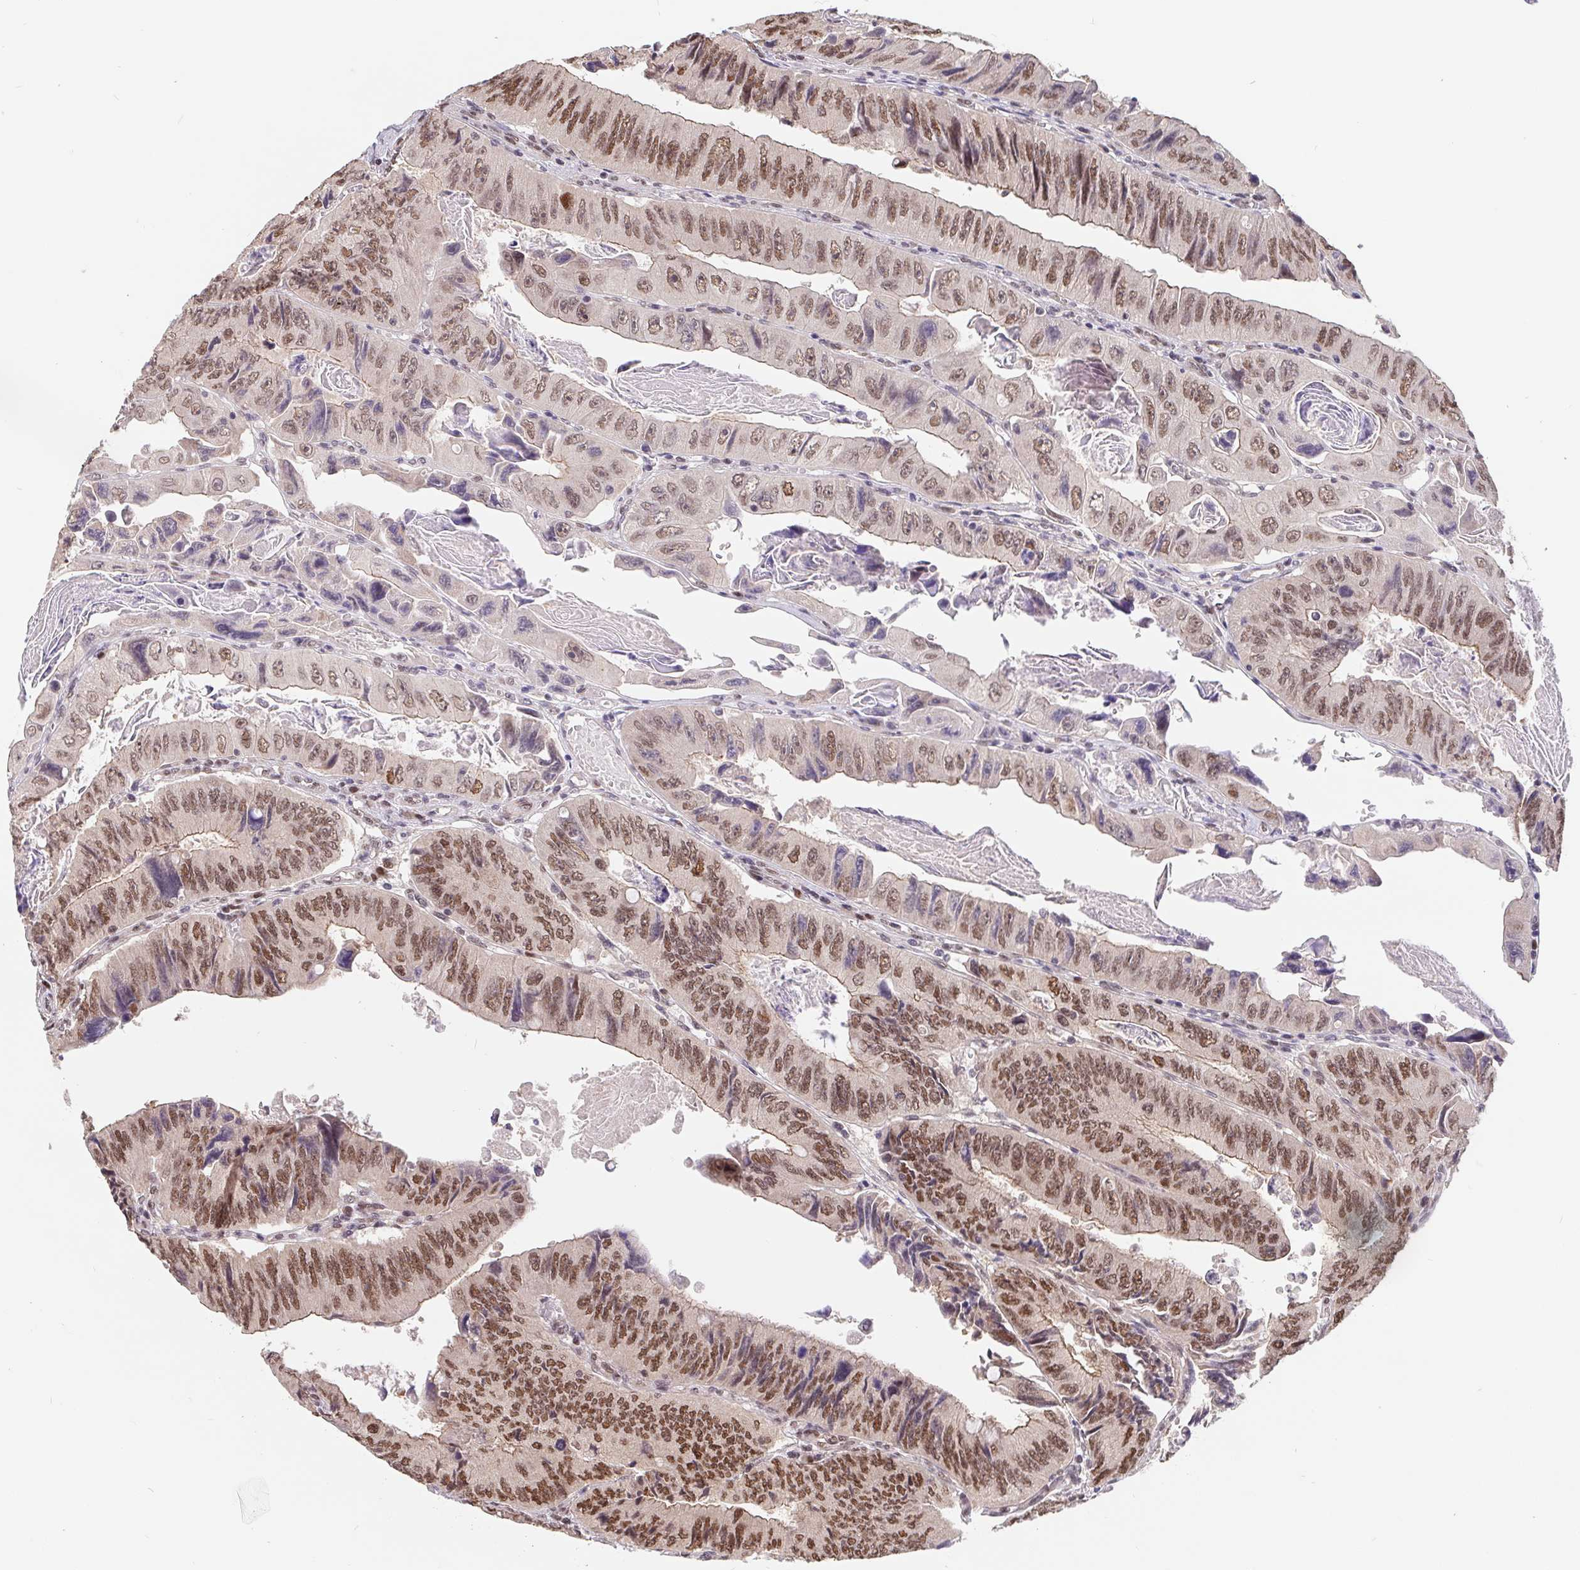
{"staining": {"intensity": "moderate", "quantity": ">75%", "location": "nuclear"}, "tissue": "colorectal cancer", "cell_type": "Tumor cells", "image_type": "cancer", "snomed": [{"axis": "morphology", "description": "Adenocarcinoma, NOS"}, {"axis": "topography", "description": "Colon"}], "caption": "Immunohistochemical staining of colorectal adenocarcinoma demonstrates medium levels of moderate nuclear positivity in about >75% of tumor cells.", "gene": "POU2F1", "patient": {"sex": "female", "age": 84}}